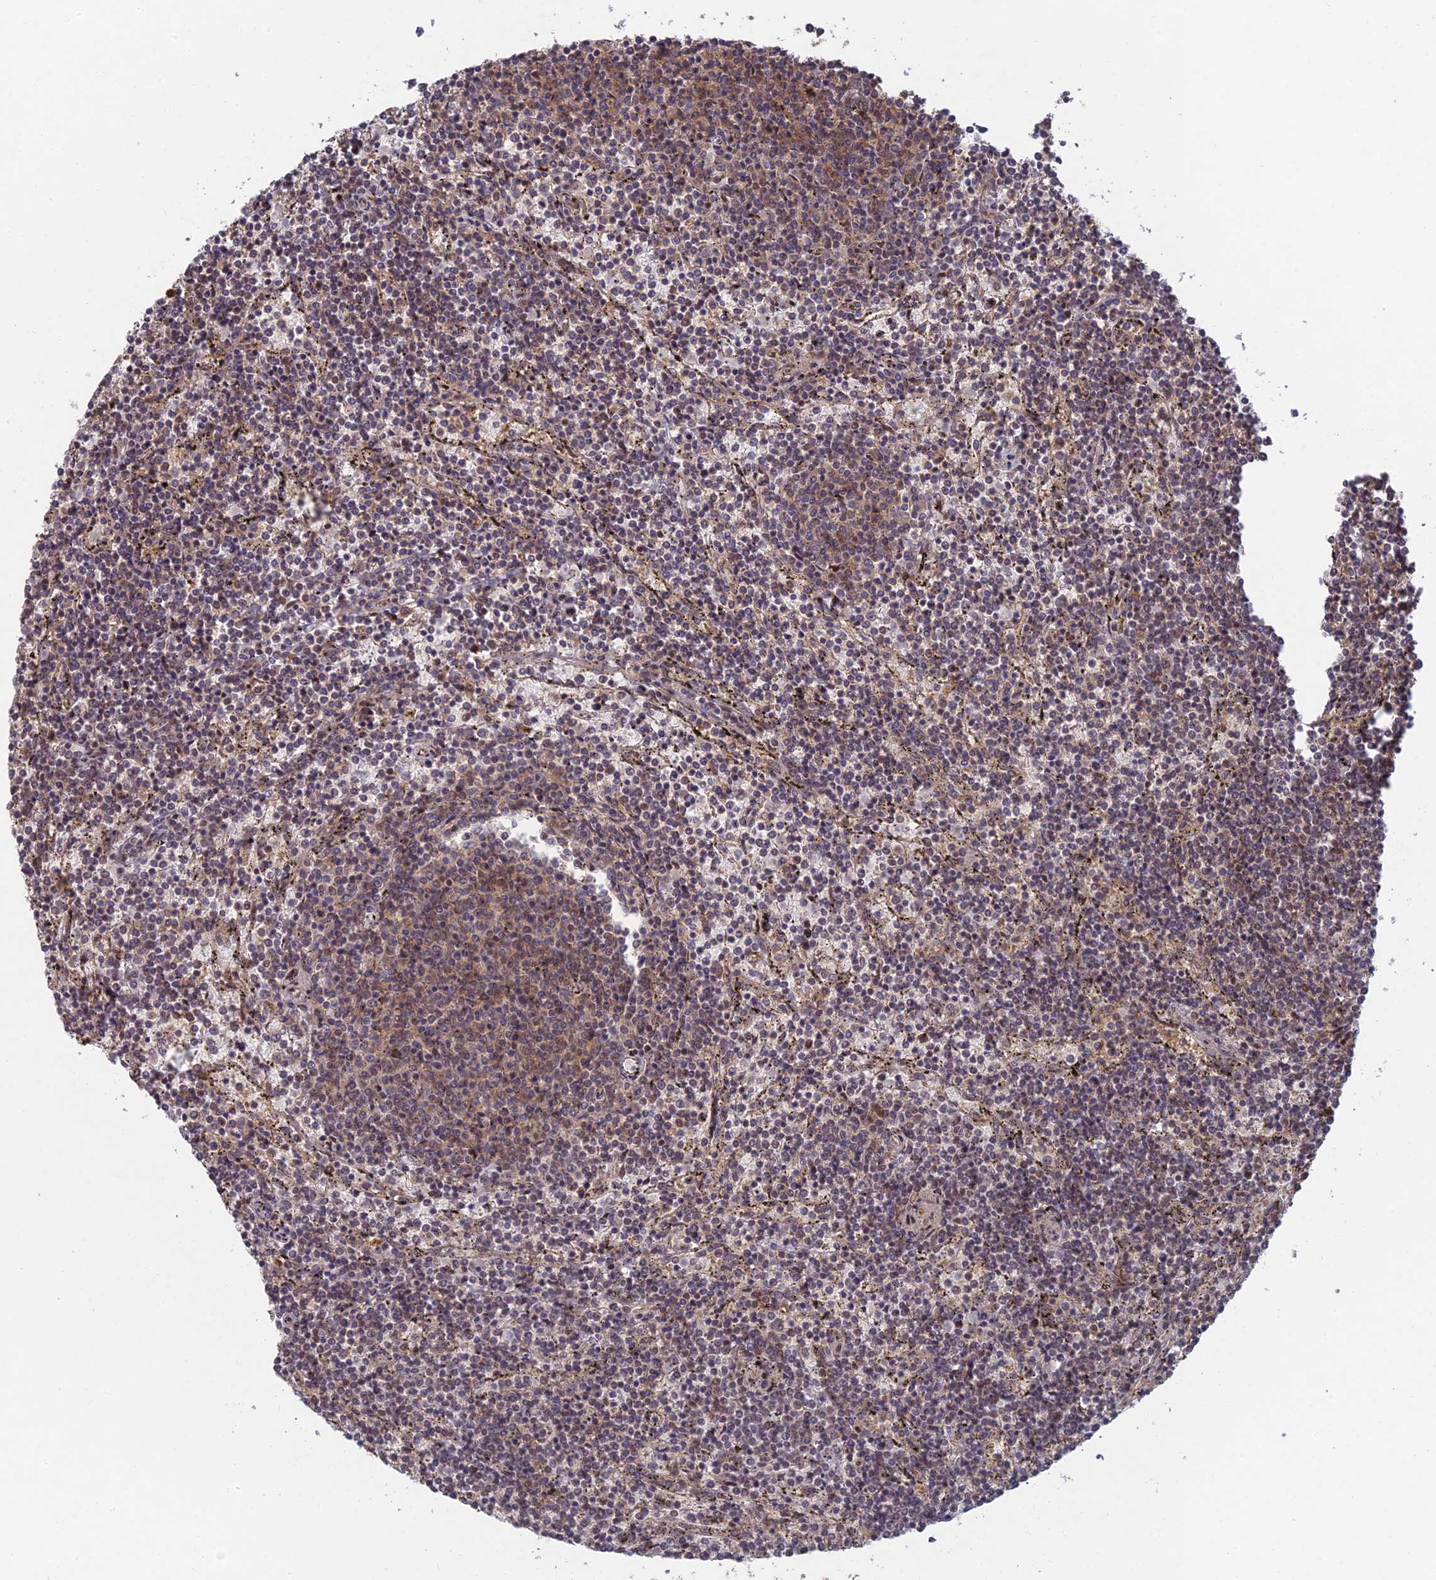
{"staining": {"intensity": "weak", "quantity": "25%-75%", "location": "cytoplasmic/membranous,nuclear"}, "tissue": "lymphoma", "cell_type": "Tumor cells", "image_type": "cancer", "snomed": [{"axis": "morphology", "description": "Malignant lymphoma, non-Hodgkin's type, Low grade"}, {"axis": "topography", "description": "Spleen"}], "caption": "Weak cytoplasmic/membranous and nuclear expression is appreciated in about 25%-75% of tumor cells in low-grade malignant lymphoma, non-Hodgkin's type.", "gene": "RANBP3", "patient": {"sex": "female", "age": 50}}